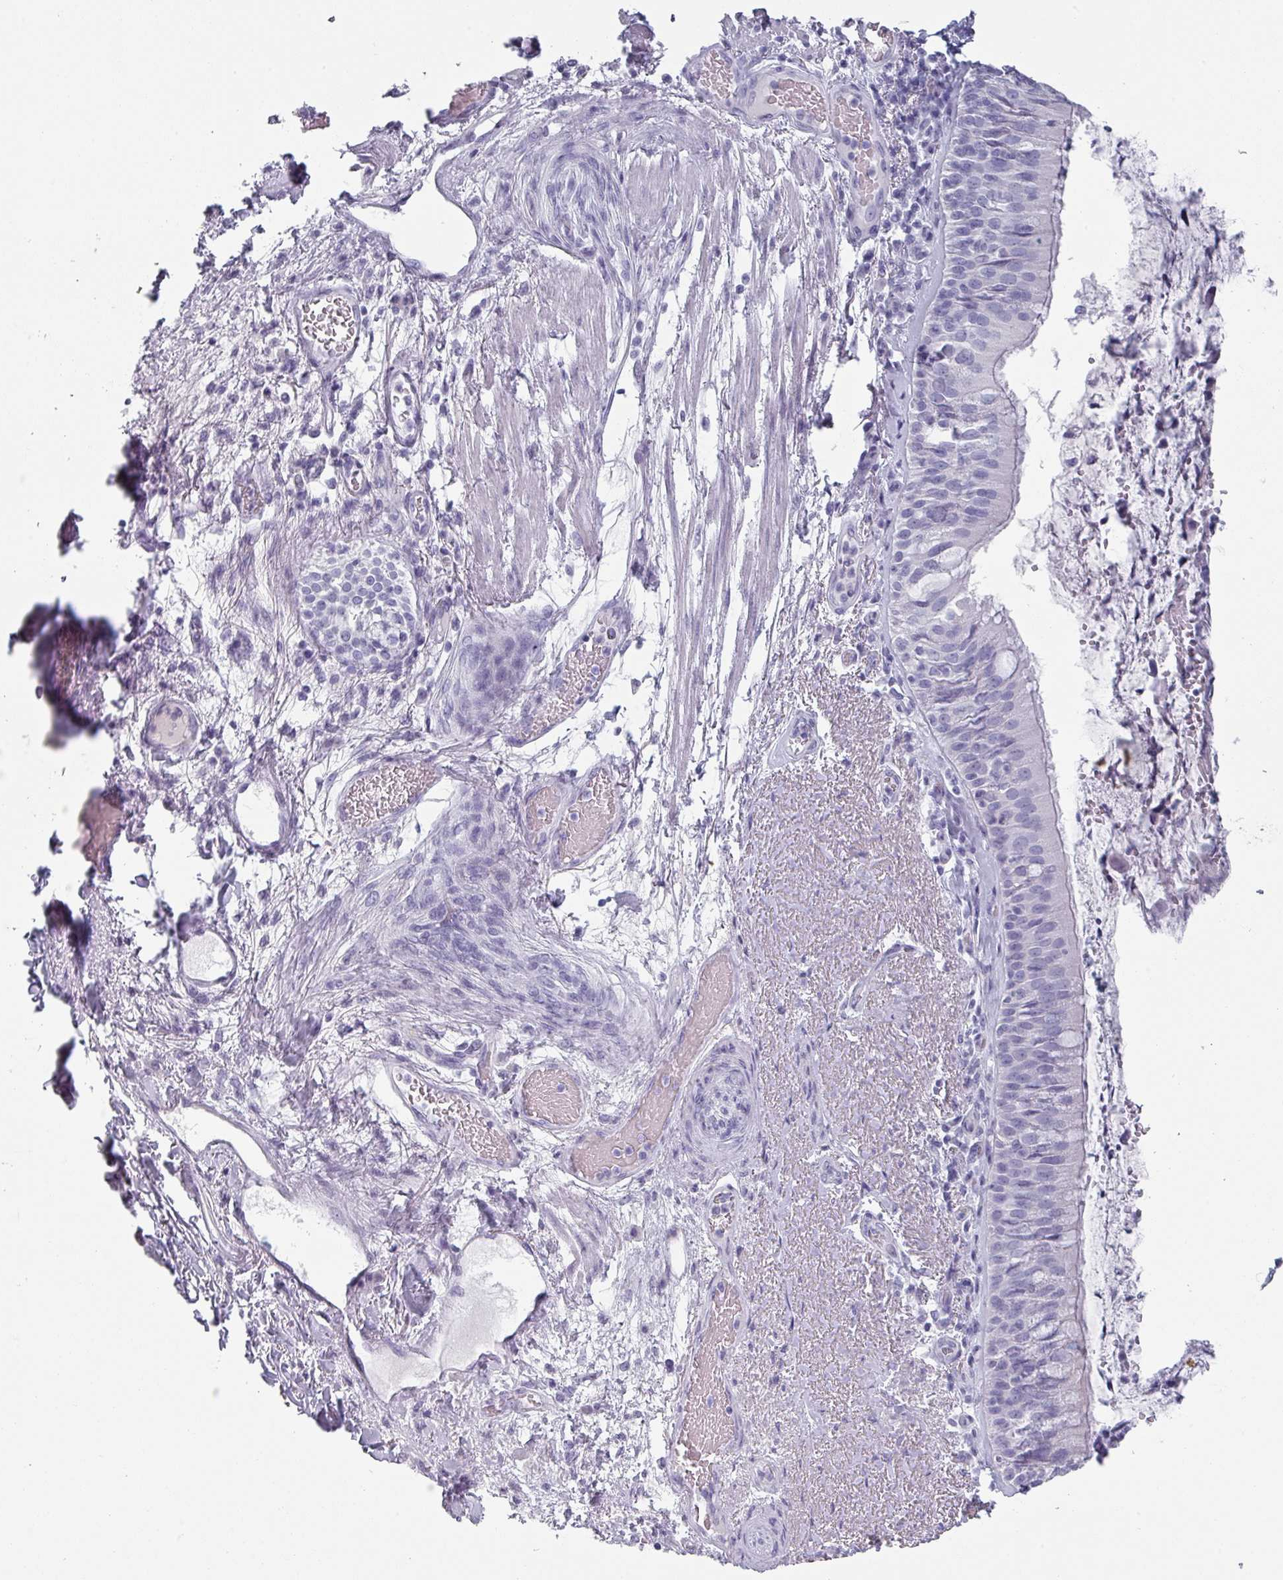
{"staining": {"intensity": "negative", "quantity": "none", "location": "none"}, "tissue": "bronchus", "cell_type": "Respiratory epithelial cells", "image_type": "normal", "snomed": [{"axis": "morphology", "description": "Normal tissue, NOS"}, {"axis": "topography", "description": "Cartilage tissue"}, {"axis": "topography", "description": "Bronchus"}], "caption": "This is an immunohistochemistry photomicrograph of unremarkable human bronchus. There is no expression in respiratory epithelial cells.", "gene": "SLC35G2", "patient": {"sex": "male", "age": 63}}